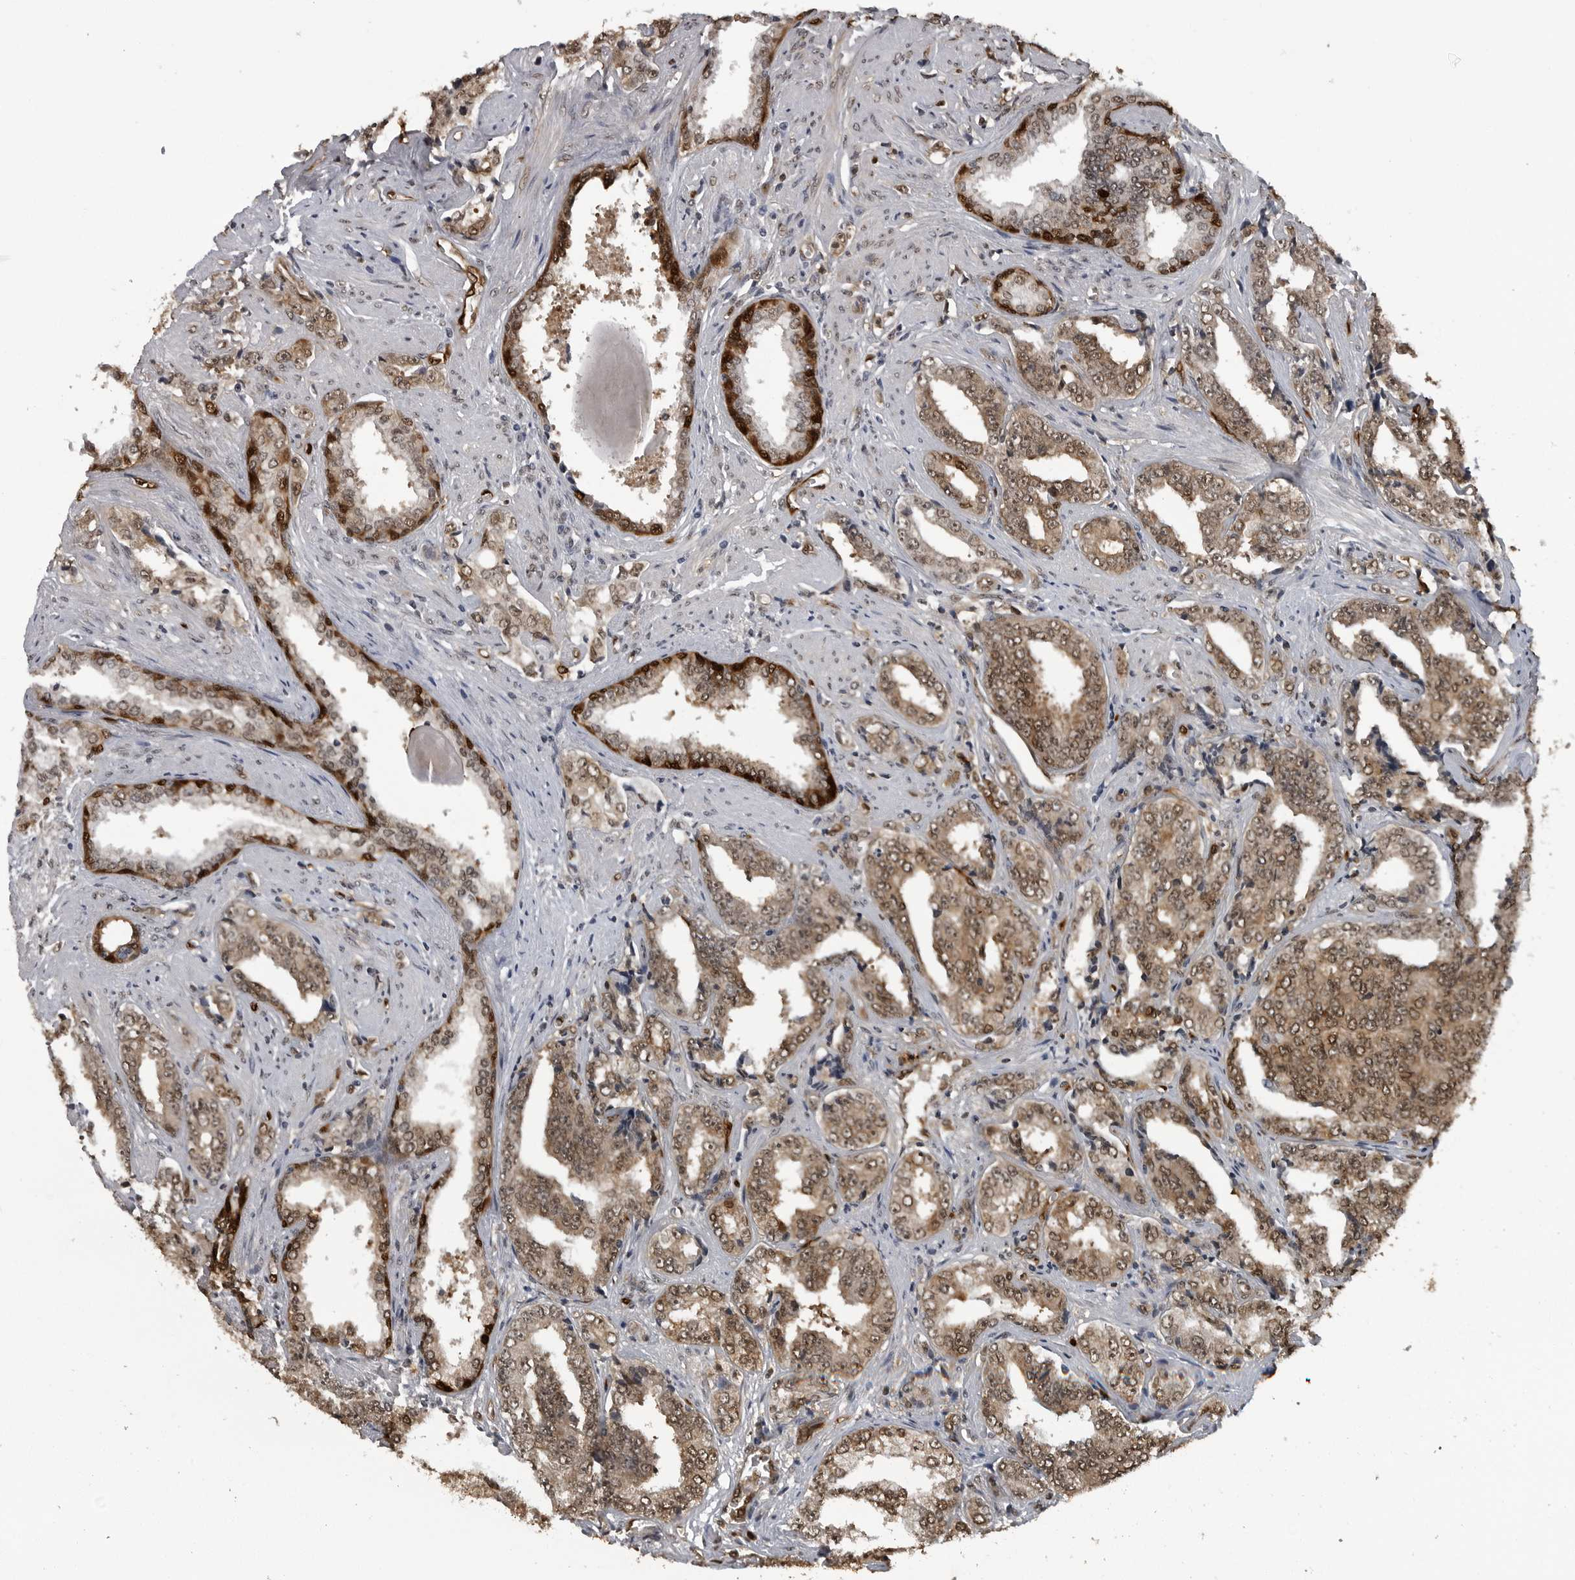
{"staining": {"intensity": "moderate", "quantity": ">75%", "location": "cytoplasmic/membranous,nuclear"}, "tissue": "prostate cancer", "cell_type": "Tumor cells", "image_type": "cancer", "snomed": [{"axis": "morphology", "description": "Adenocarcinoma, High grade"}, {"axis": "topography", "description": "Prostate"}], "caption": "Moderate cytoplasmic/membranous and nuclear staining is identified in about >75% of tumor cells in high-grade adenocarcinoma (prostate).", "gene": "SMAD2", "patient": {"sex": "male", "age": 71}}